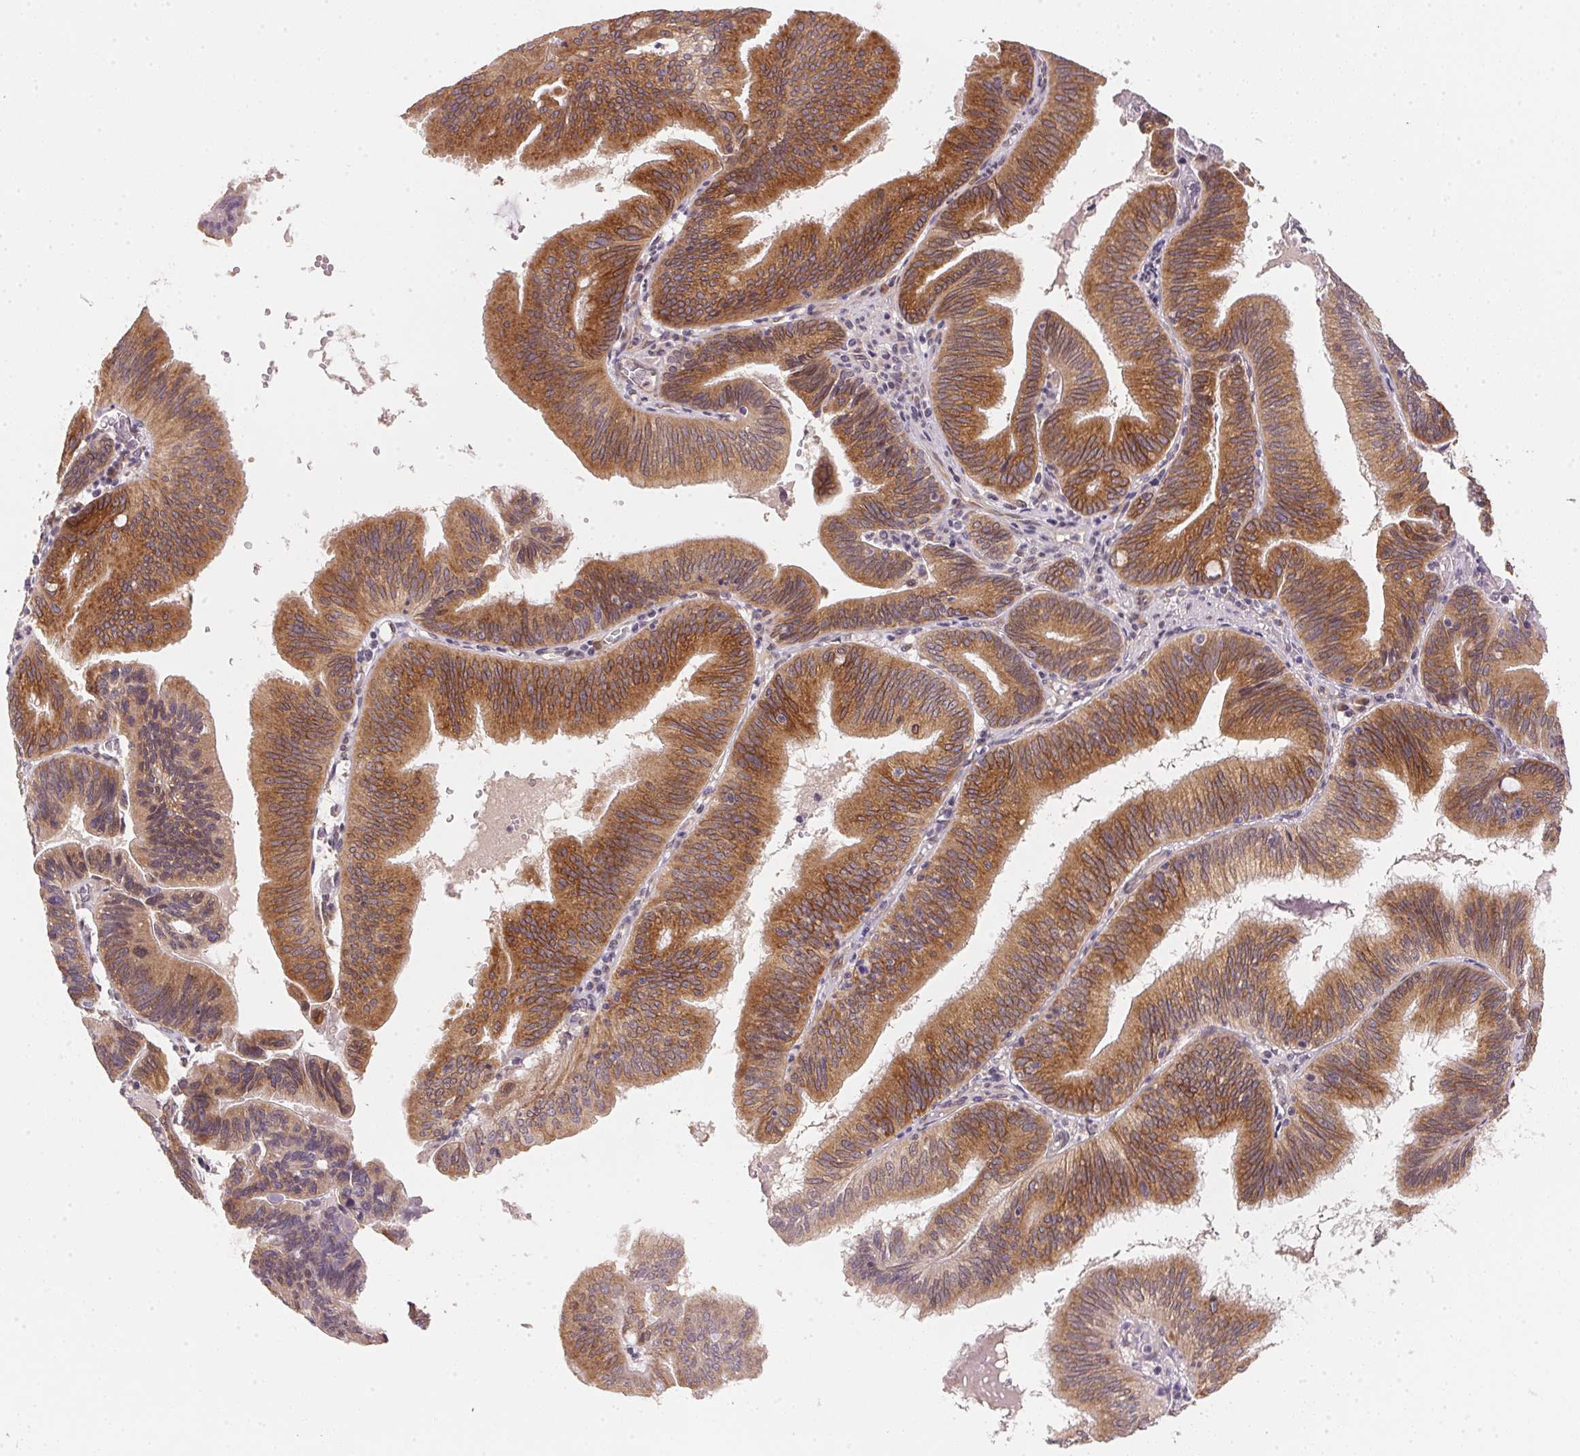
{"staining": {"intensity": "moderate", "quantity": ">75%", "location": "cytoplasmic/membranous"}, "tissue": "pancreatic cancer", "cell_type": "Tumor cells", "image_type": "cancer", "snomed": [{"axis": "morphology", "description": "Adenocarcinoma, NOS"}, {"axis": "topography", "description": "Pancreas"}], "caption": "A micrograph showing moderate cytoplasmic/membranous staining in about >75% of tumor cells in adenocarcinoma (pancreatic), as visualized by brown immunohistochemical staining.", "gene": "EI24", "patient": {"sex": "male", "age": 82}}